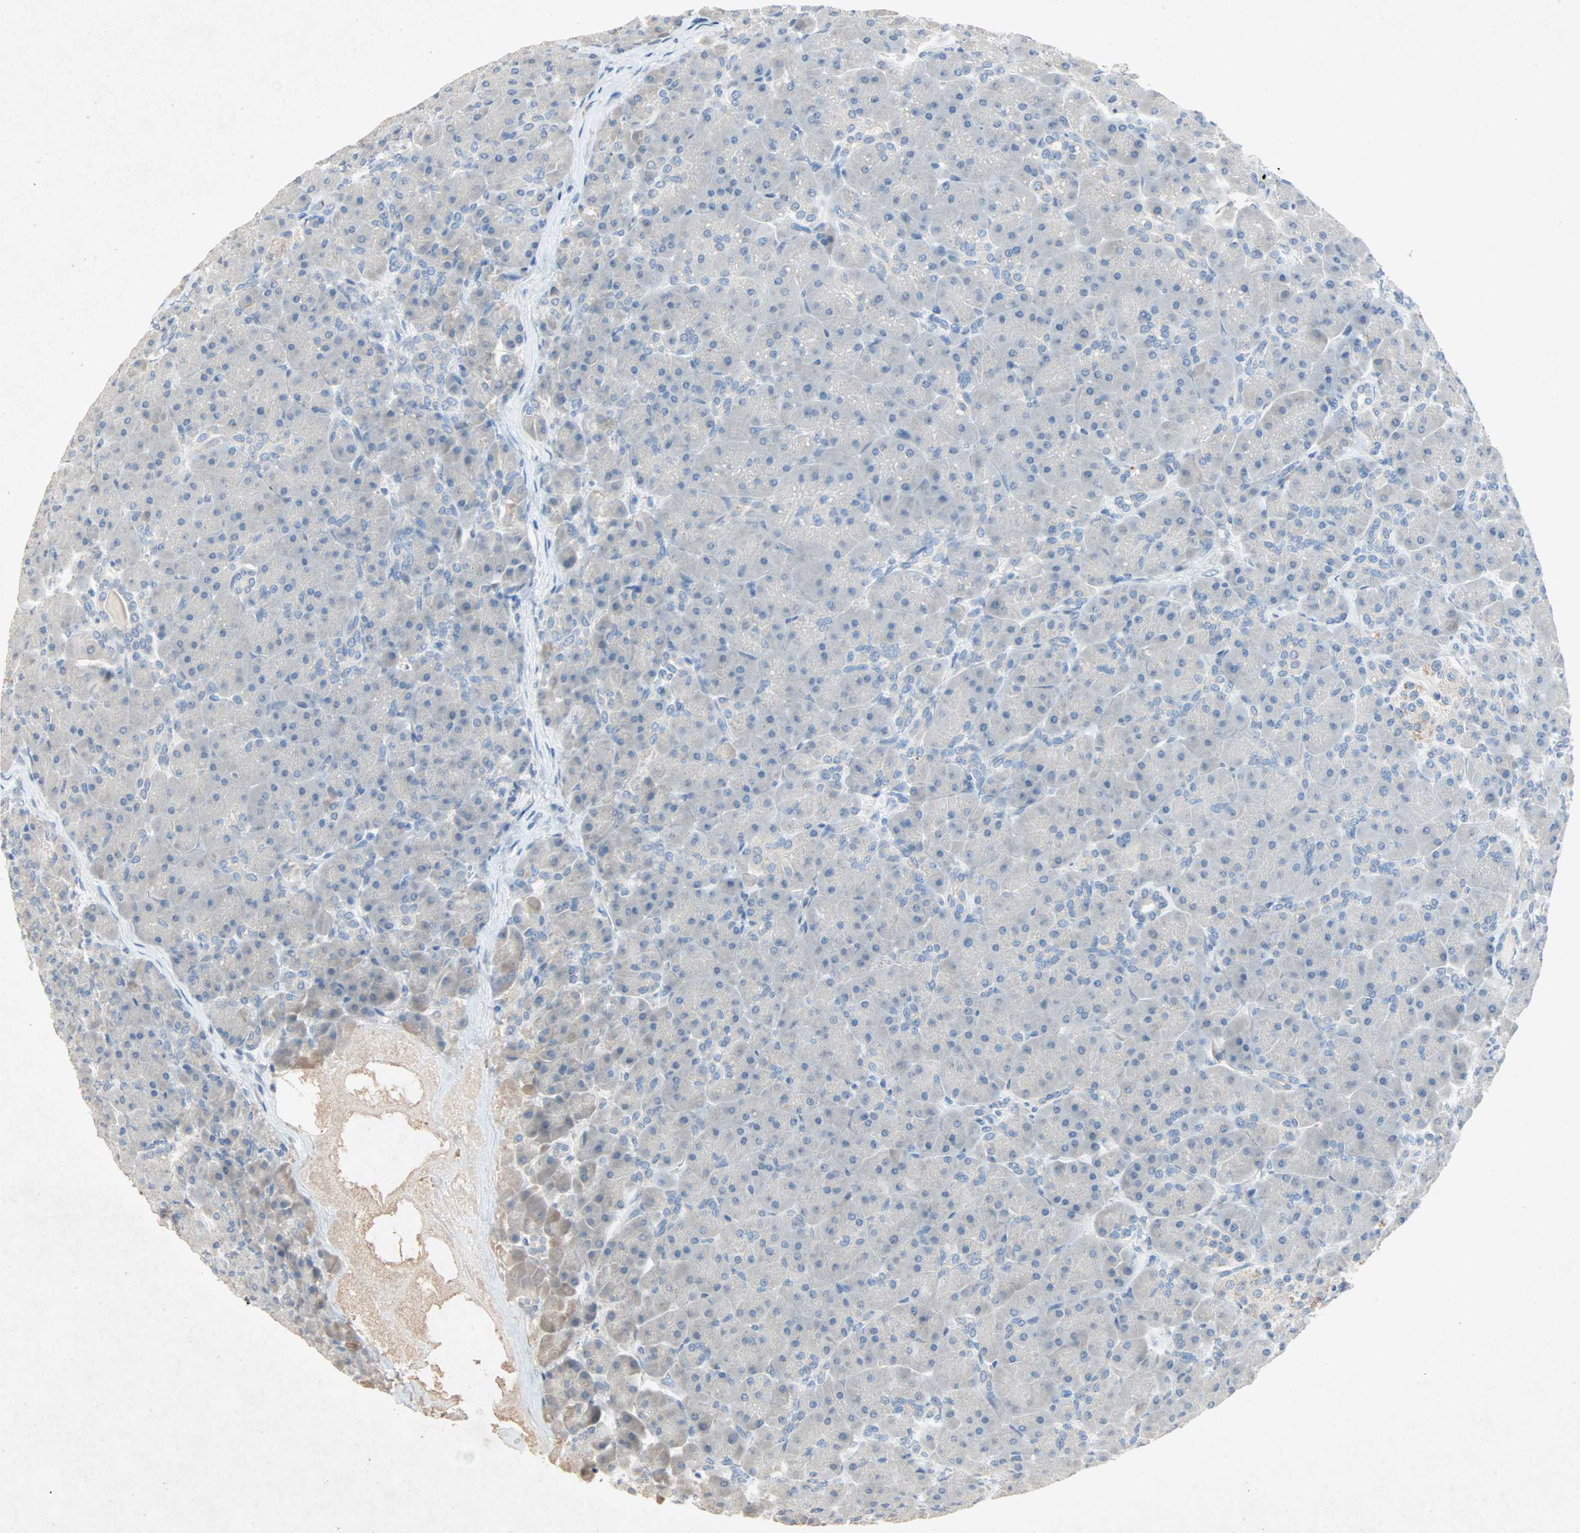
{"staining": {"intensity": "negative", "quantity": "none", "location": "none"}, "tissue": "pancreas", "cell_type": "Exocrine glandular cells", "image_type": "normal", "snomed": [{"axis": "morphology", "description": "Normal tissue, NOS"}, {"axis": "topography", "description": "Pancreas"}], "caption": "Photomicrograph shows no significant protein expression in exocrine glandular cells of unremarkable pancreas. The staining was performed using DAB to visualize the protein expression in brown, while the nuclei were stained in blue with hematoxylin (Magnification: 20x).", "gene": "PCDHB2", "patient": {"sex": "male", "age": 66}}